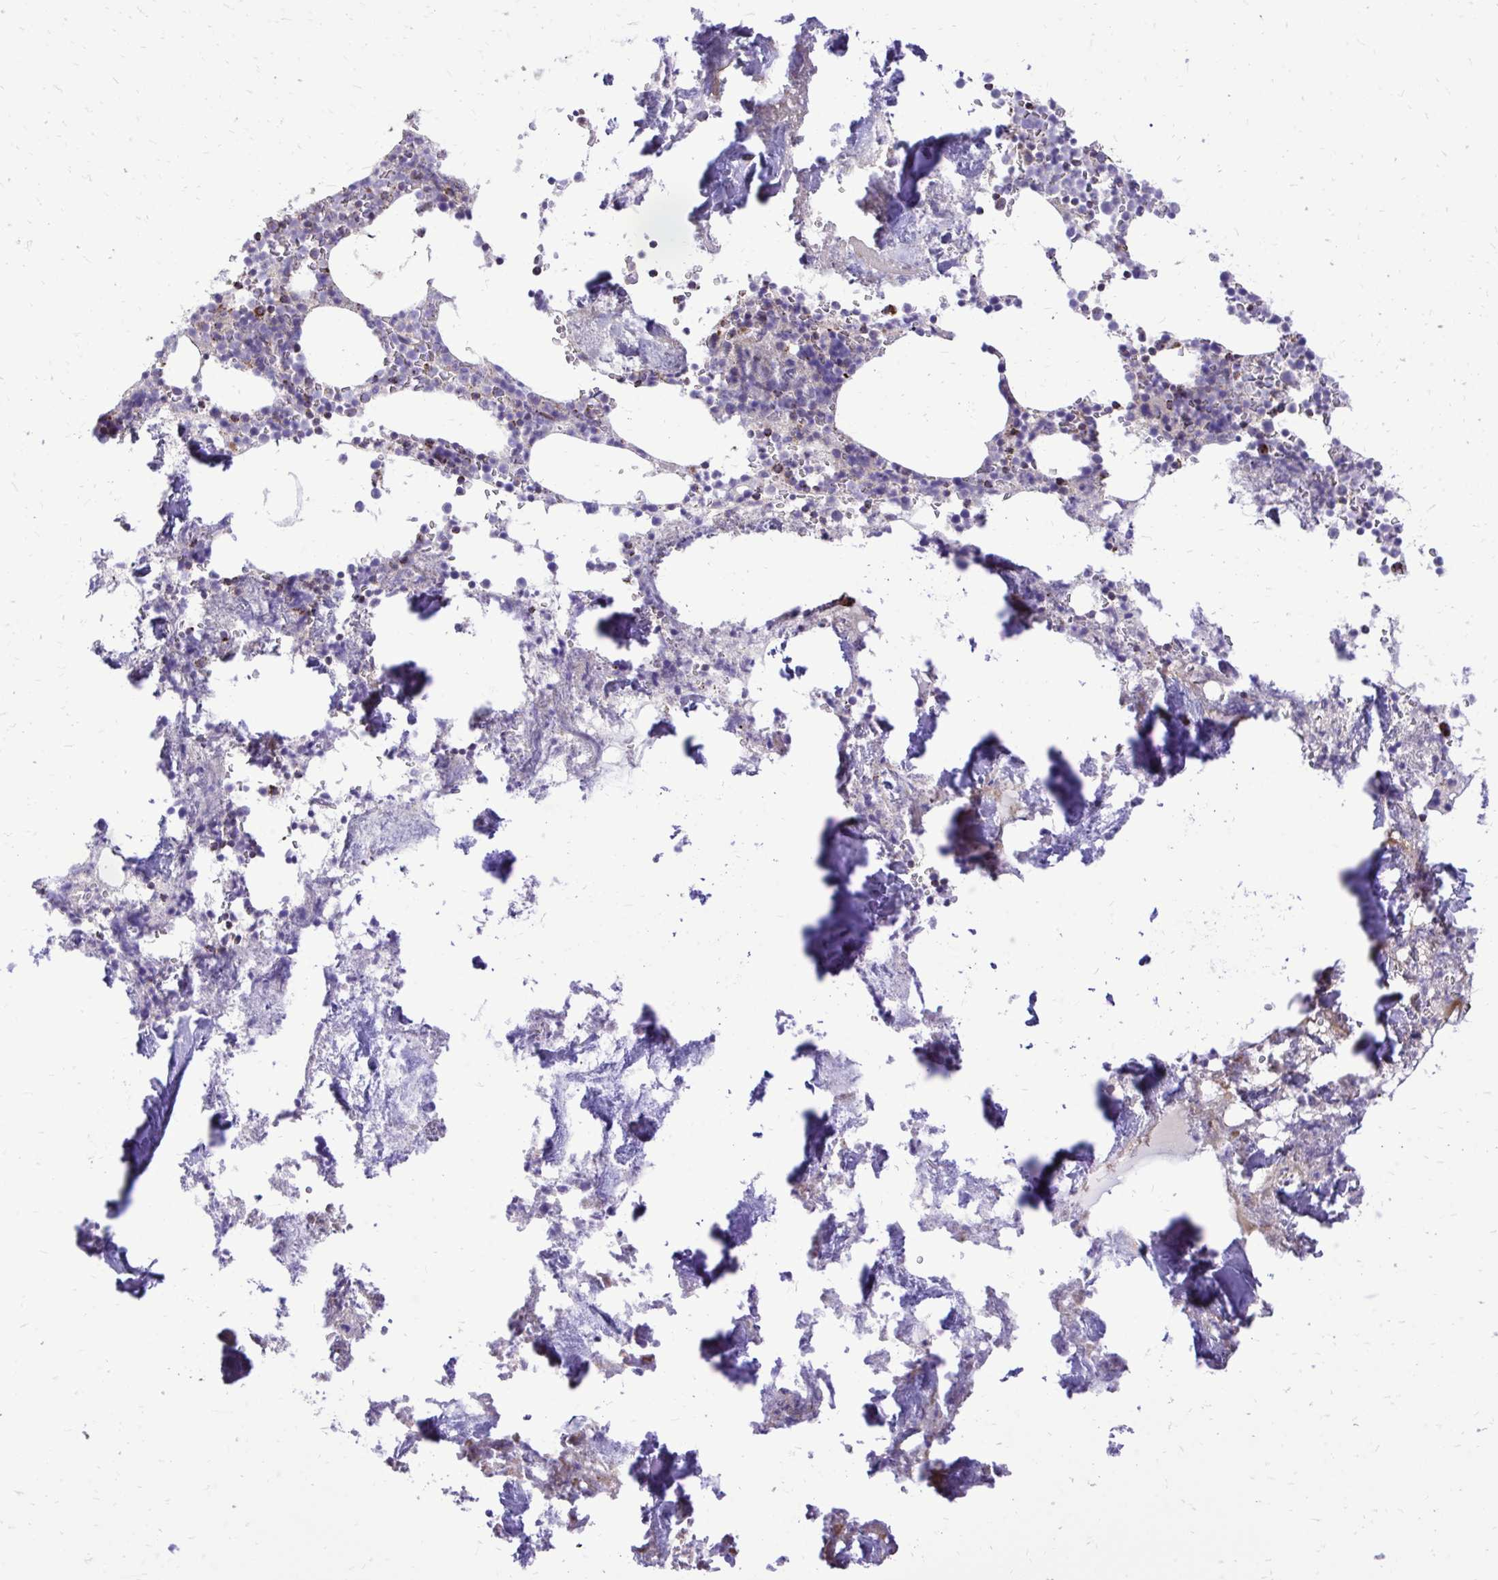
{"staining": {"intensity": "moderate", "quantity": "<25%", "location": "cytoplasmic/membranous"}, "tissue": "bone marrow", "cell_type": "Hematopoietic cells", "image_type": "normal", "snomed": [{"axis": "morphology", "description": "Normal tissue, NOS"}, {"axis": "topography", "description": "Bone marrow"}], "caption": "IHC of normal human bone marrow exhibits low levels of moderate cytoplasmic/membranous positivity in approximately <25% of hematopoietic cells.", "gene": "ATP13A2", "patient": {"sex": "female", "age": 42}}